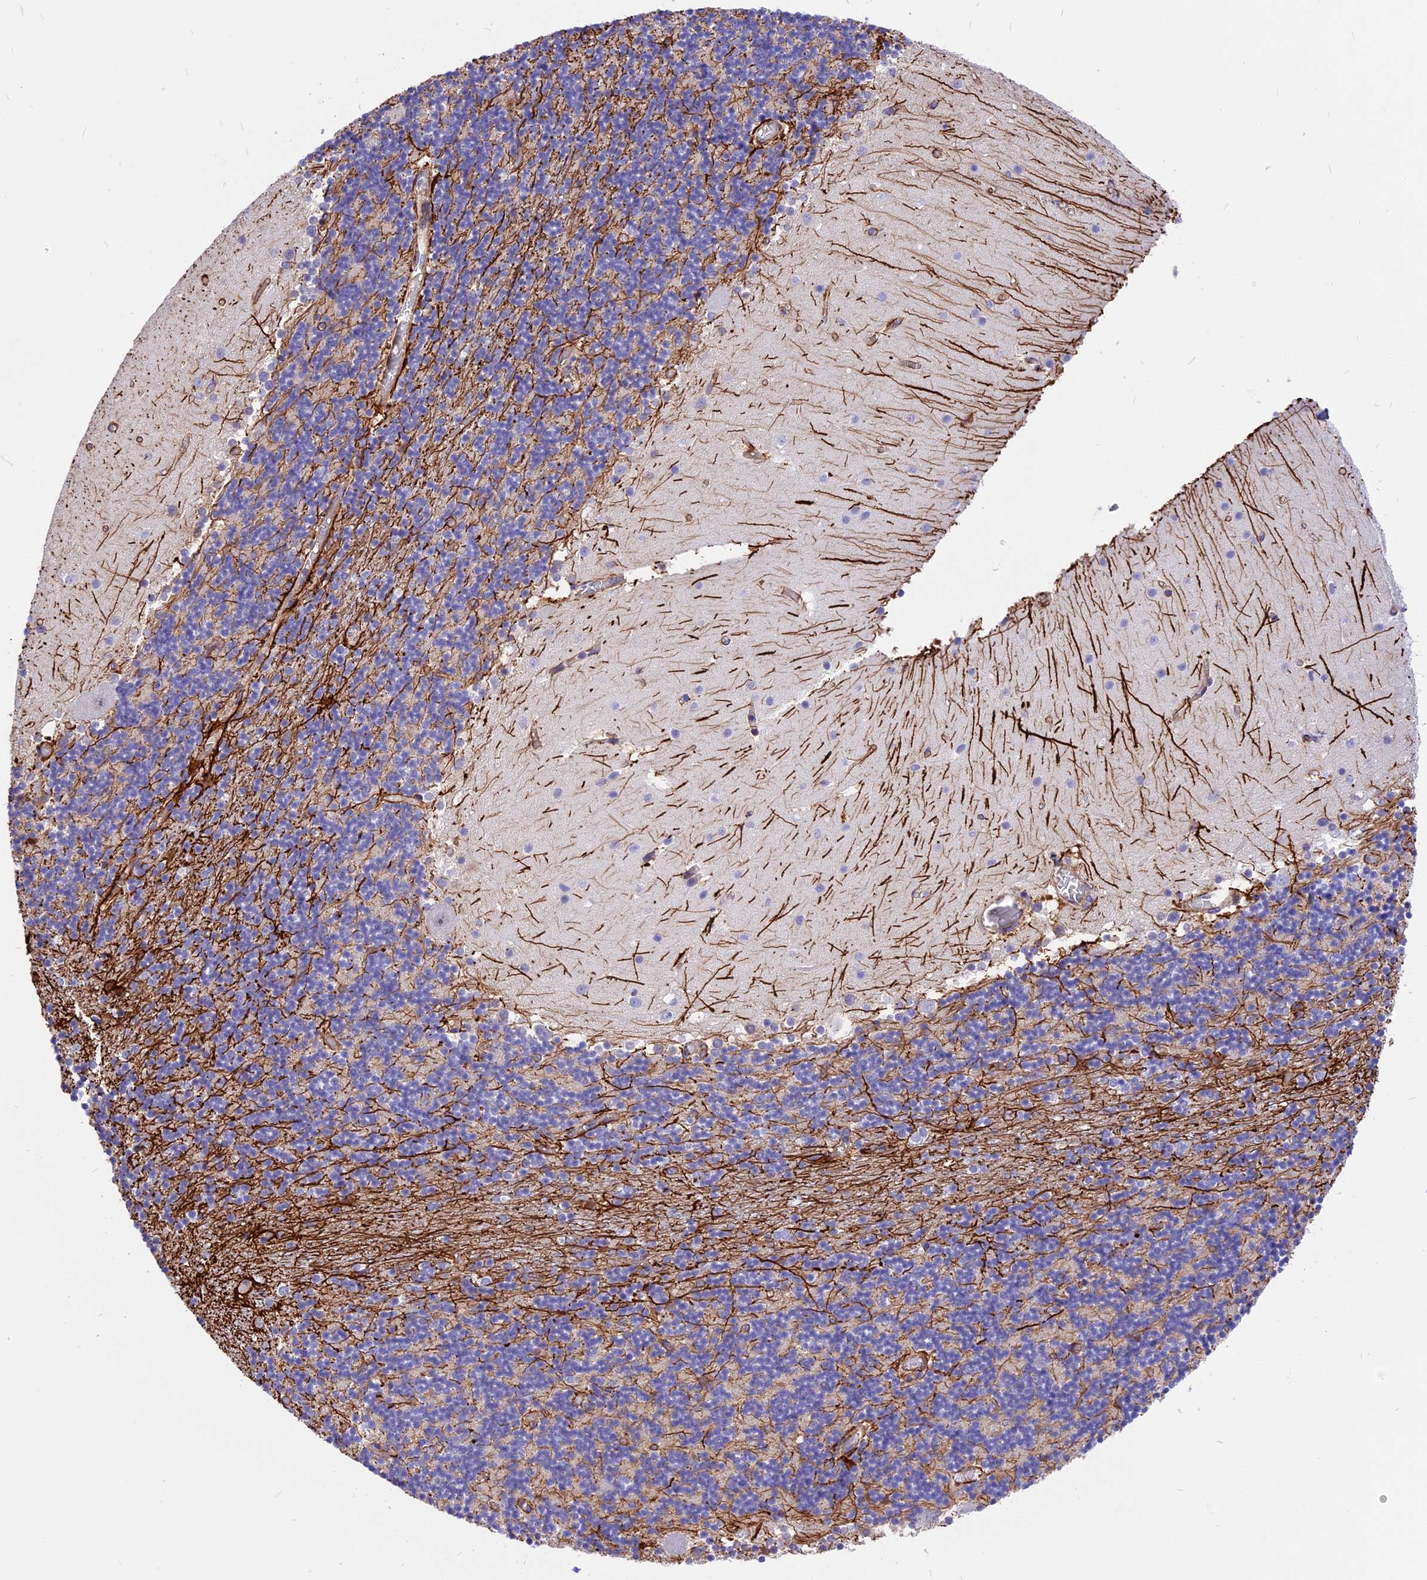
{"staining": {"intensity": "negative", "quantity": "none", "location": "none"}, "tissue": "cerebellum", "cell_type": "Cells in granular layer", "image_type": "normal", "snomed": [{"axis": "morphology", "description": "Normal tissue, NOS"}, {"axis": "topography", "description": "Cerebellum"}], "caption": "Unremarkable cerebellum was stained to show a protein in brown. There is no significant positivity in cells in granular layer. Brightfield microscopy of immunohistochemistry stained with DAB (brown) and hematoxylin (blue), captured at high magnification.", "gene": "R3HDM4", "patient": {"sex": "female", "age": 28}}